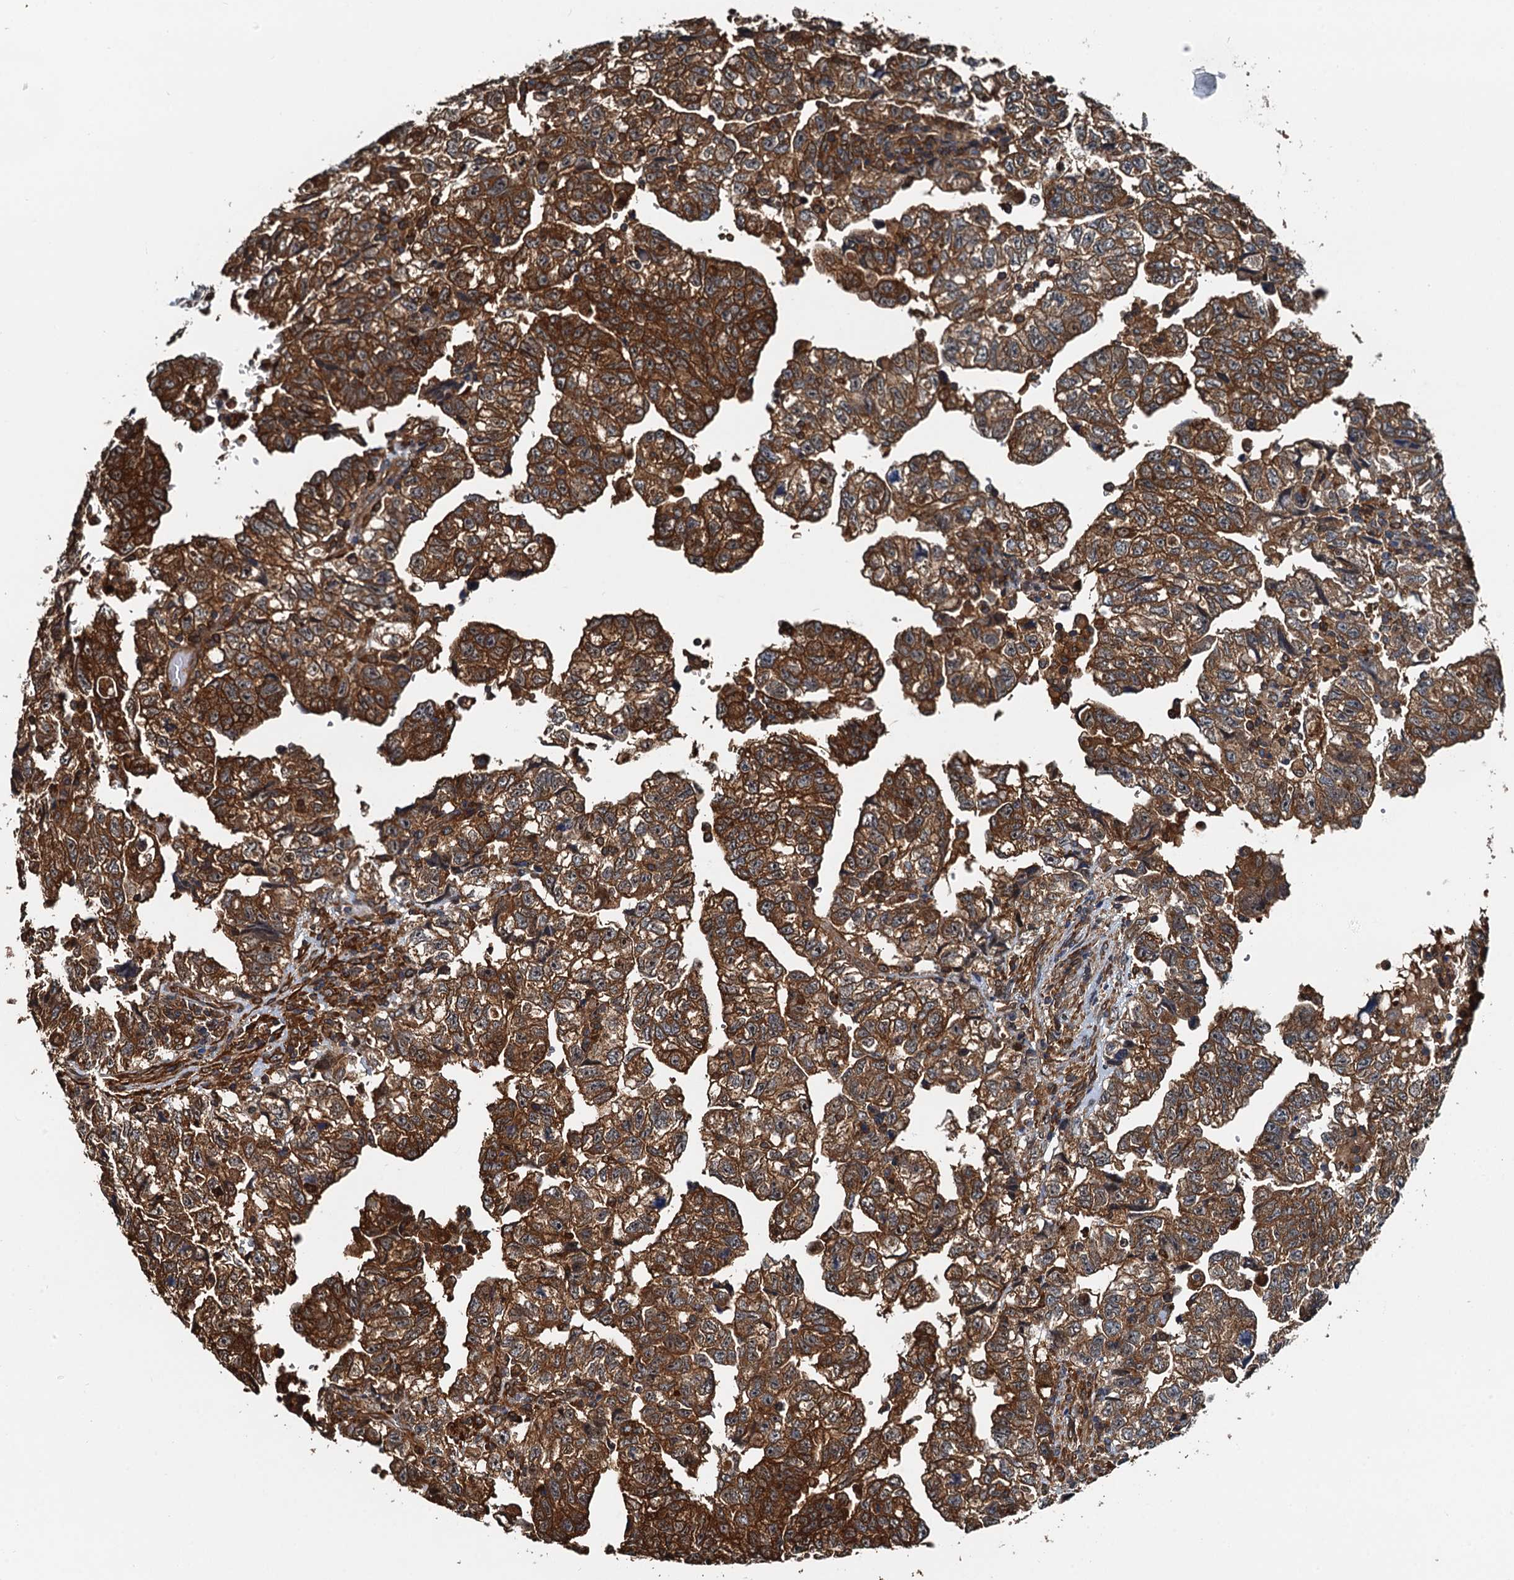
{"staining": {"intensity": "strong", "quantity": ">75%", "location": "cytoplasmic/membranous"}, "tissue": "testis cancer", "cell_type": "Tumor cells", "image_type": "cancer", "snomed": [{"axis": "morphology", "description": "Carcinoma, Embryonal, NOS"}, {"axis": "topography", "description": "Testis"}], "caption": "Human testis cancer stained with a protein marker displays strong staining in tumor cells.", "gene": "USP6NL", "patient": {"sex": "male", "age": 36}}